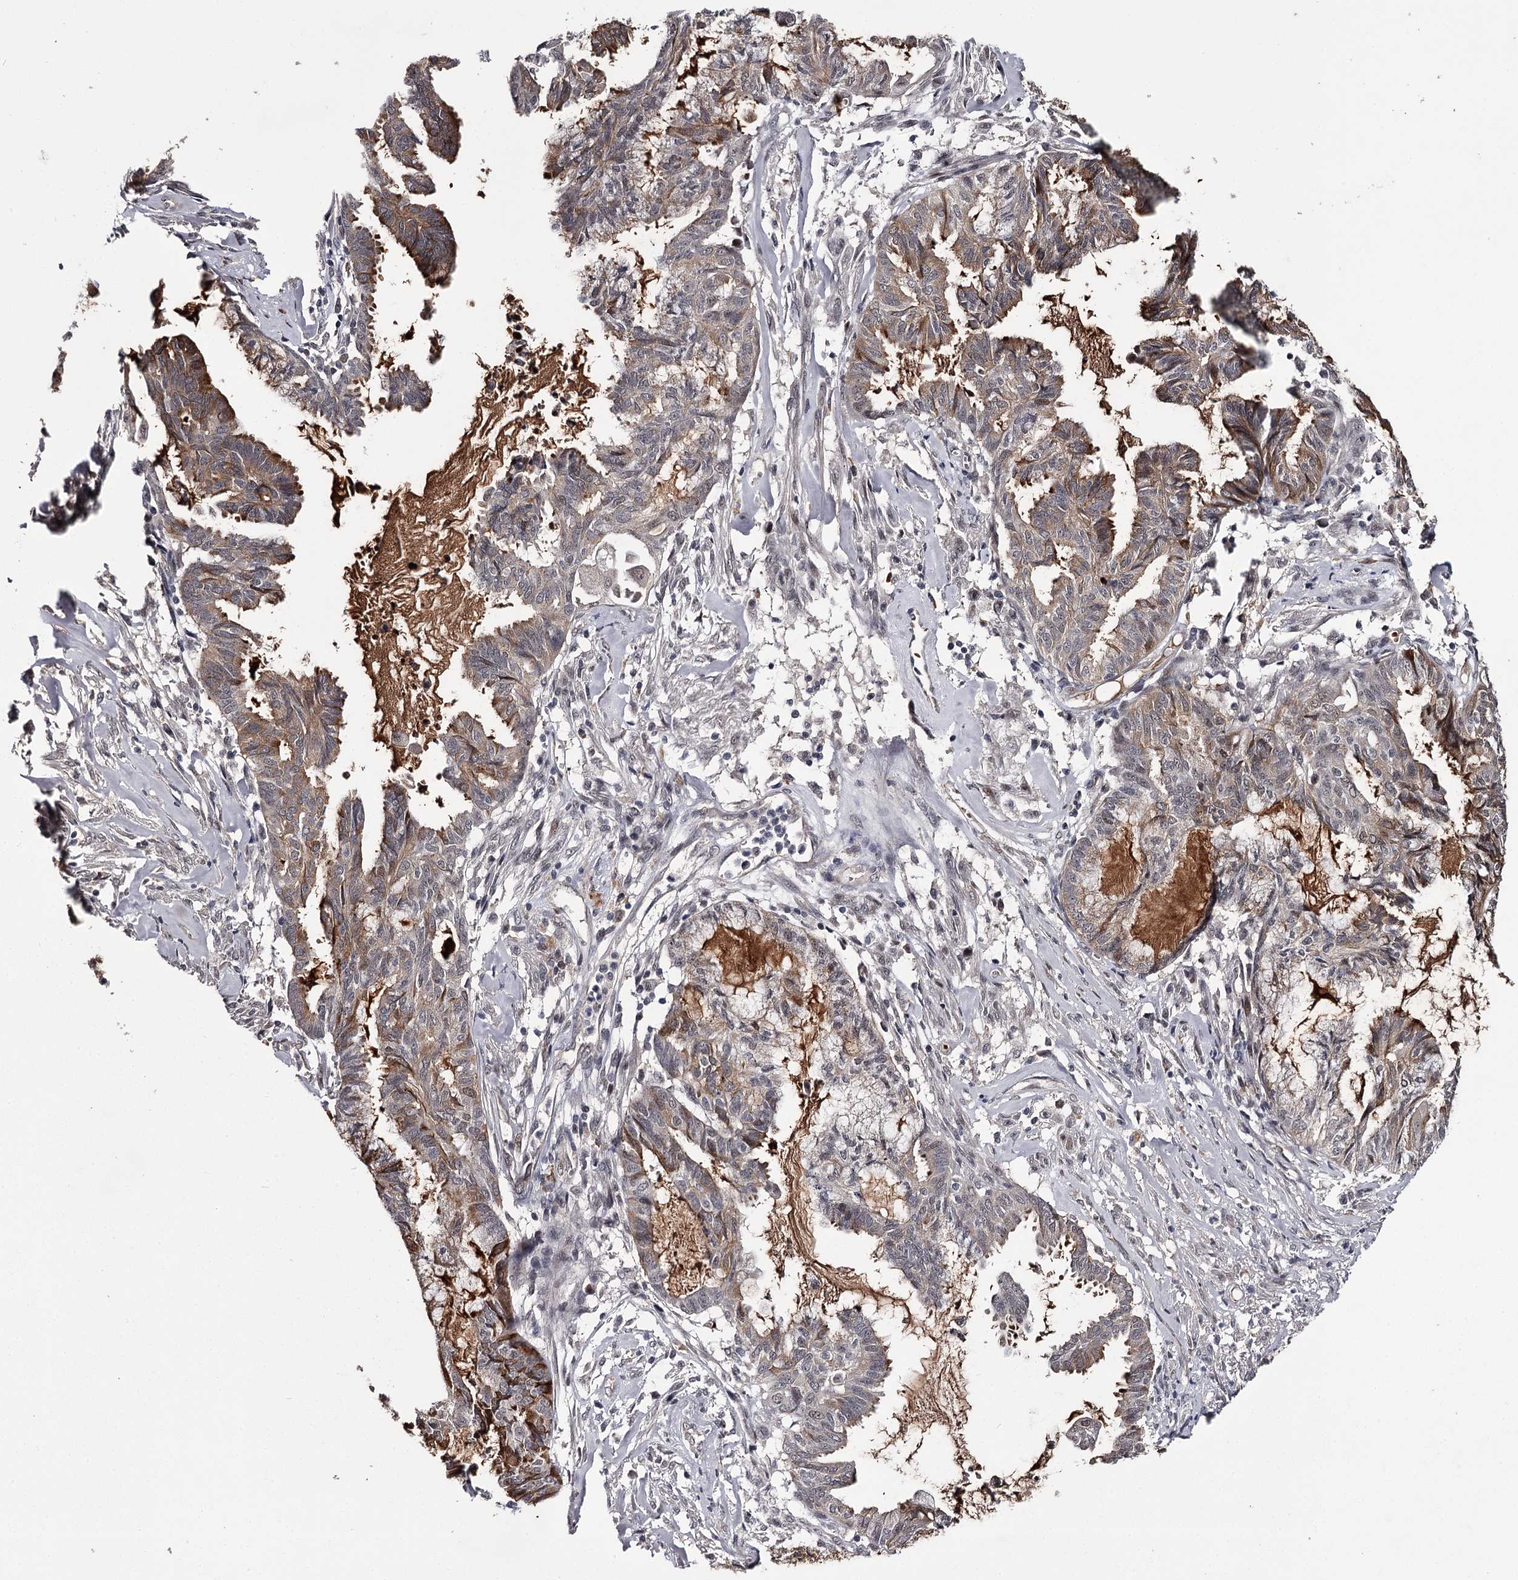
{"staining": {"intensity": "moderate", "quantity": "25%-75%", "location": "cytoplasmic/membranous"}, "tissue": "endometrial cancer", "cell_type": "Tumor cells", "image_type": "cancer", "snomed": [{"axis": "morphology", "description": "Adenocarcinoma, NOS"}, {"axis": "topography", "description": "Endometrium"}], "caption": "Immunohistochemistry micrograph of adenocarcinoma (endometrial) stained for a protein (brown), which exhibits medium levels of moderate cytoplasmic/membranous positivity in approximately 25%-75% of tumor cells.", "gene": "RNF44", "patient": {"sex": "female", "age": 86}}